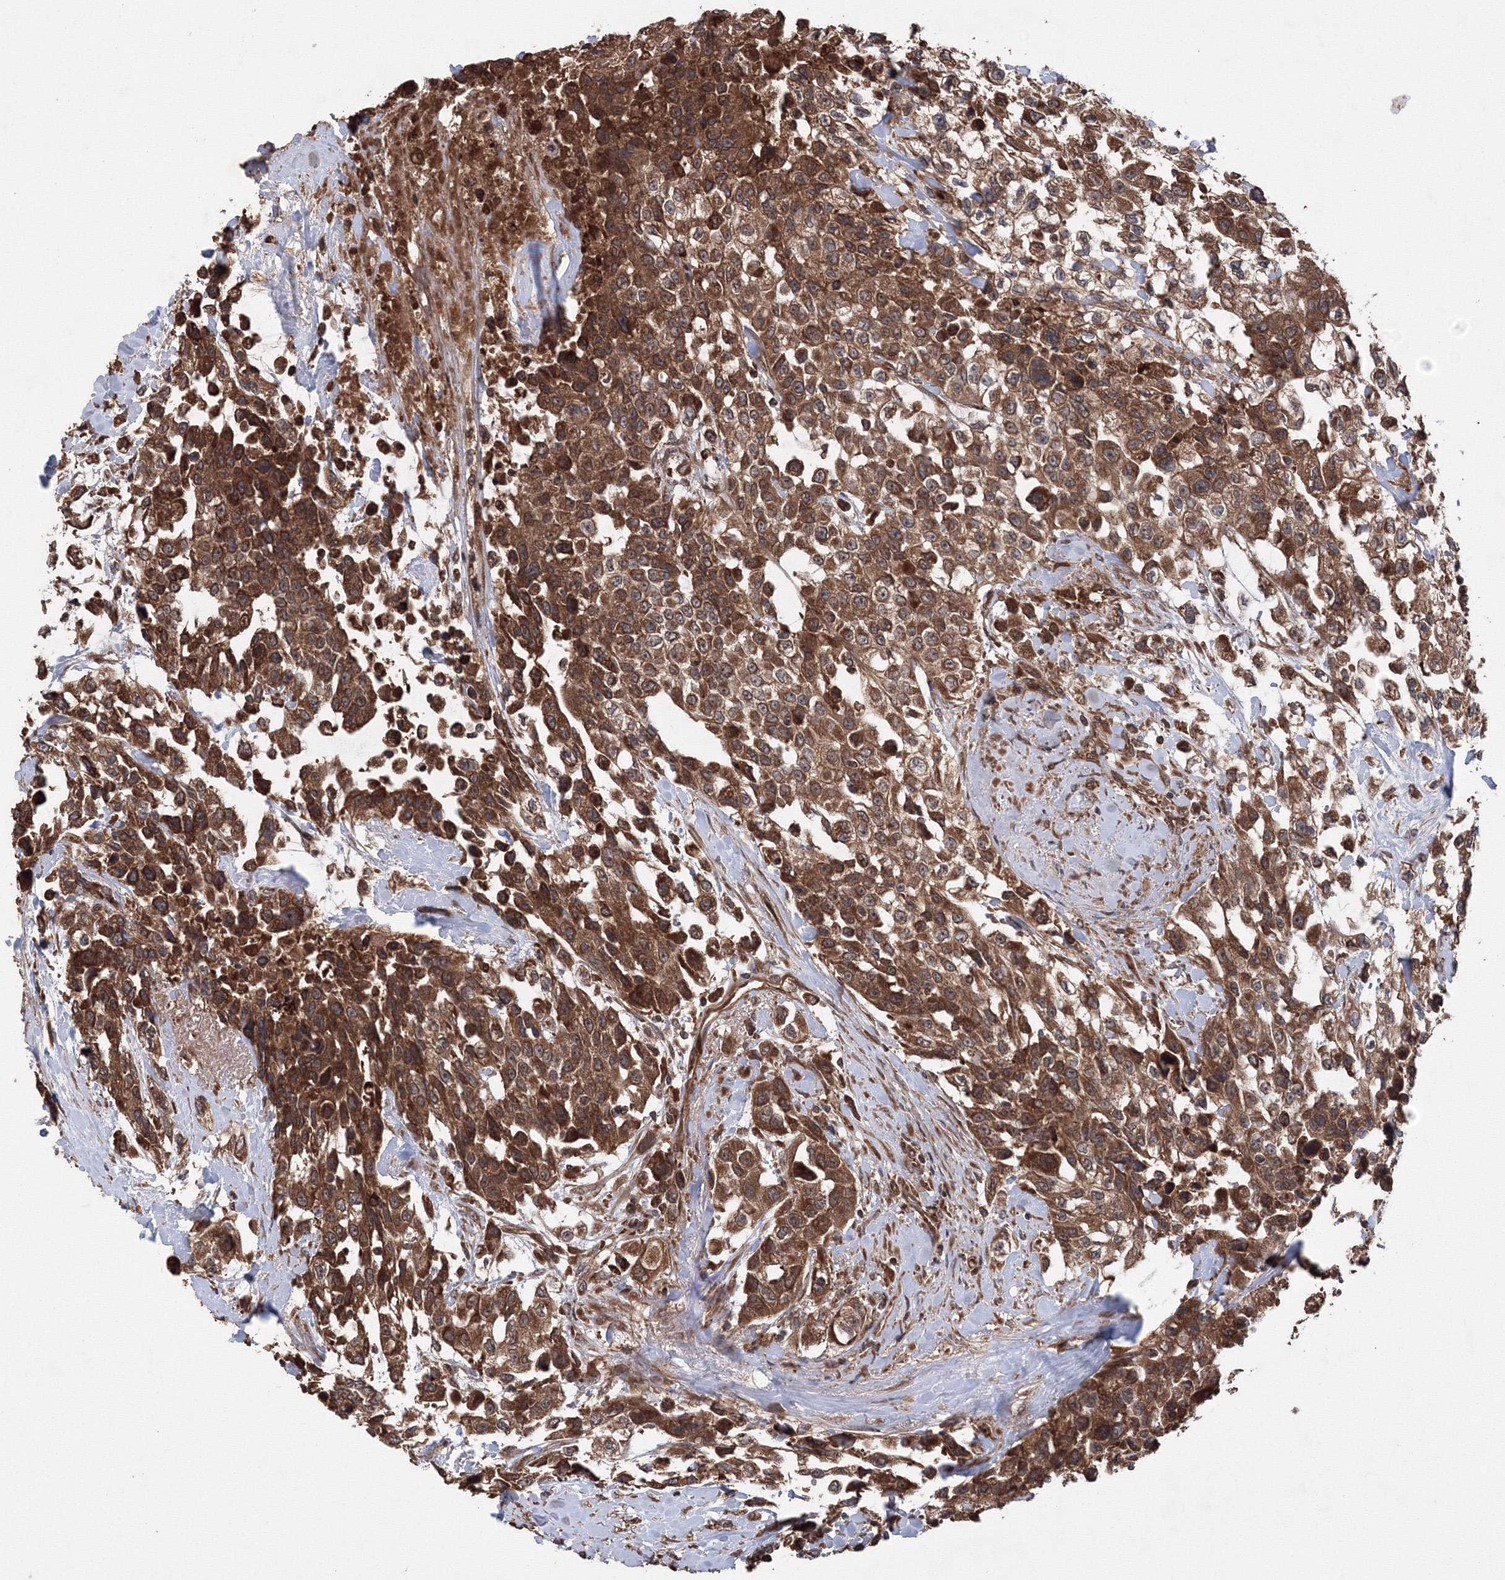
{"staining": {"intensity": "strong", "quantity": ">75%", "location": "cytoplasmic/membranous"}, "tissue": "urothelial cancer", "cell_type": "Tumor cells", "image_type": "cancer", "snomed": [{"axis": "morphology", "description": "Urothelial carcinoma, High grade"}, {"axis": "topography", "description": "Urinary bladder"}], "caption": "Immunohistochemical staining of human urothelial carcinoma (high-grade) reveals high levels of strong cytoplasmic/membranous positivity in approximately >75% of tumor cells. (brown staining indicates protein expression, while blue staining denotes nuclei).", "gene": "ATG3", "patient": {"sex": "female", "age": 80}}